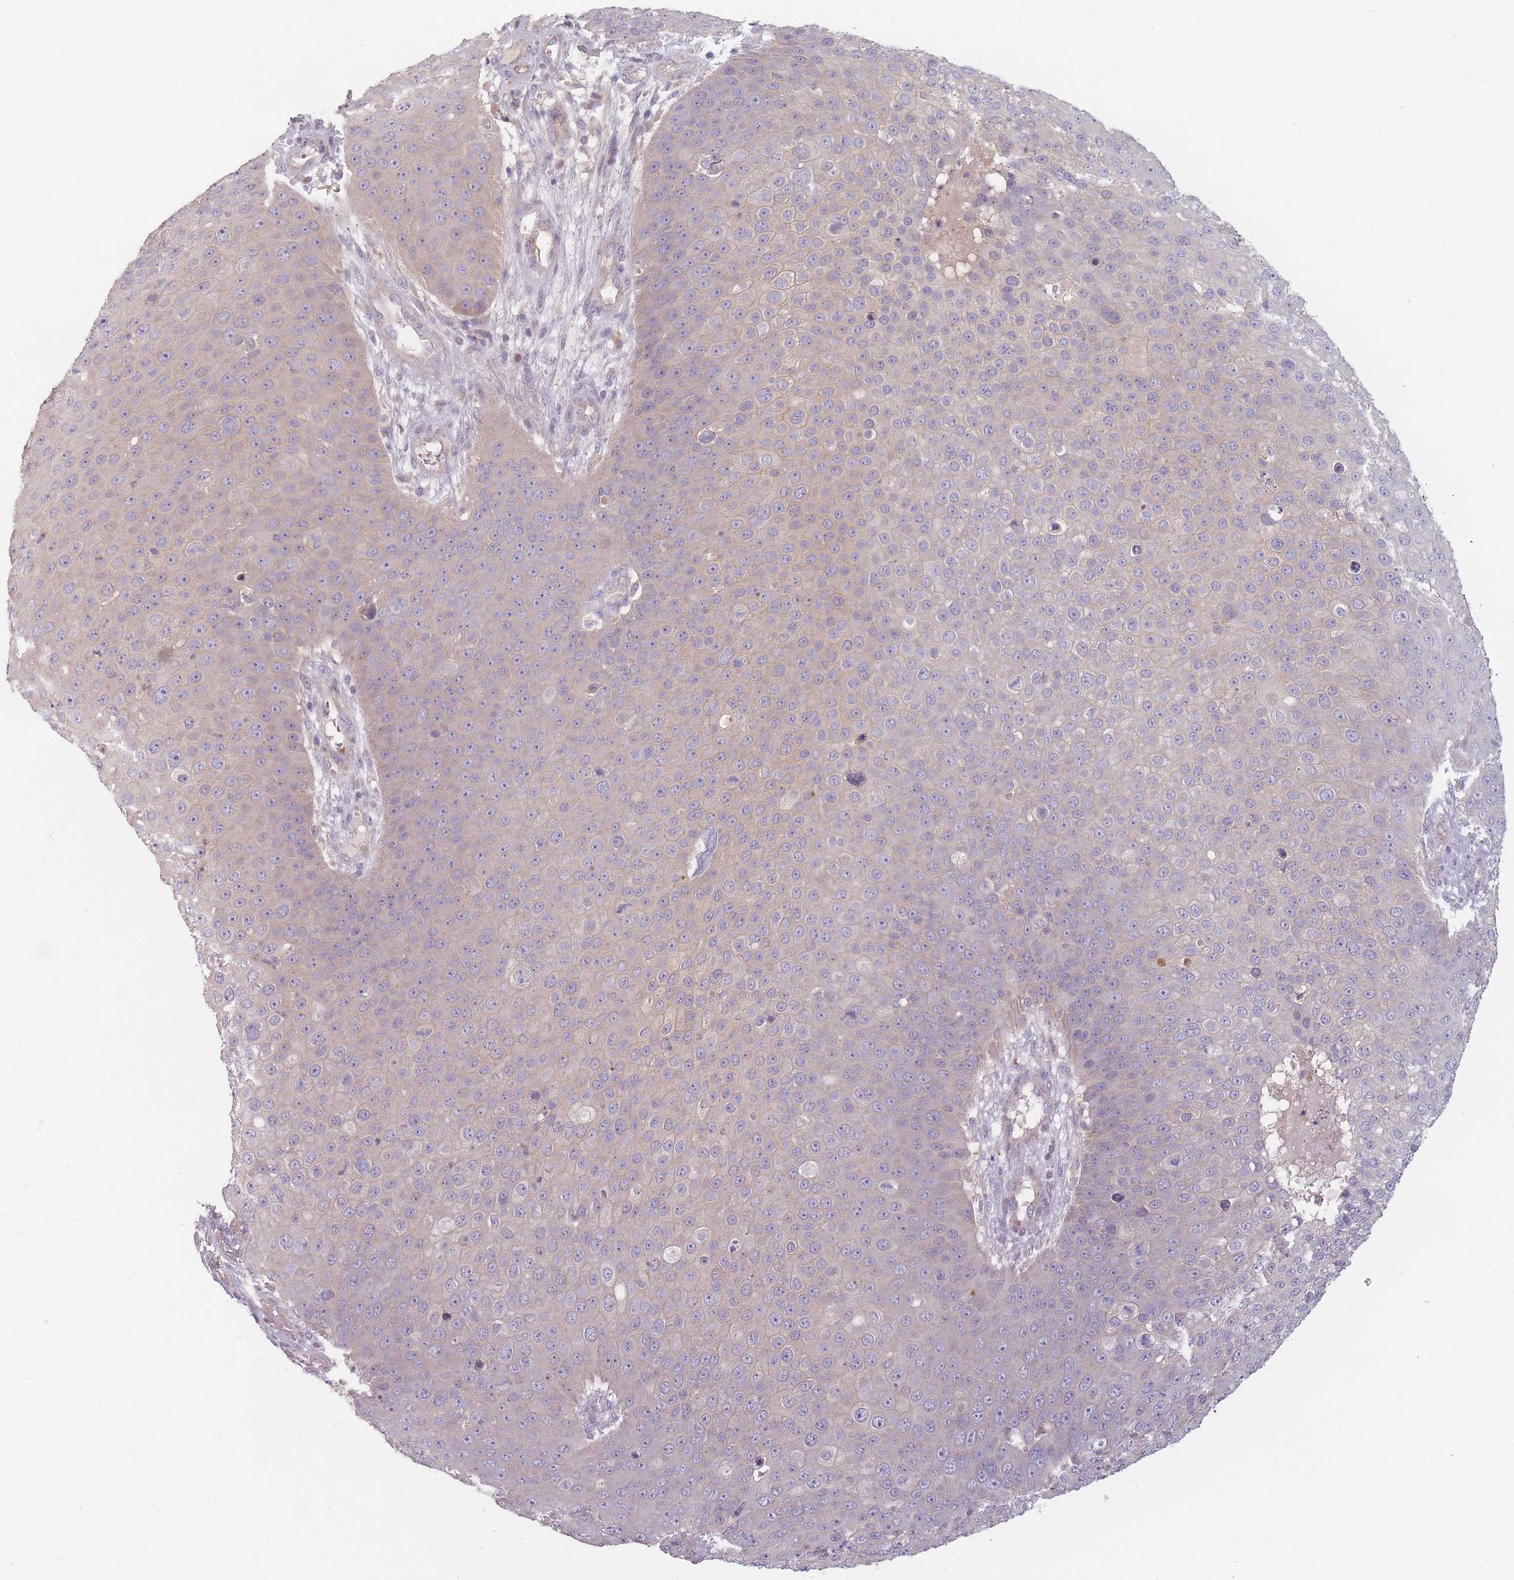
{"staining": {"intensity": "negative", "quantity": "none", "location": "none"}, "tissue": "skin cancer", "cell_type": "Tumor cells", "image_type": "cancer", "snomed": [{"axis": "morphology", "description": "Squamous cell carcinoma, NOS"}, {"axis": "topography", "description": "Skin"}], "caption": "IHC micrograph of skin squamous cell carcinoma stained for a protein (brown), which shows no positivity in tumor cells.", "gene": "NT5DC2", "patient": {"sex": "male", "age": 71}}